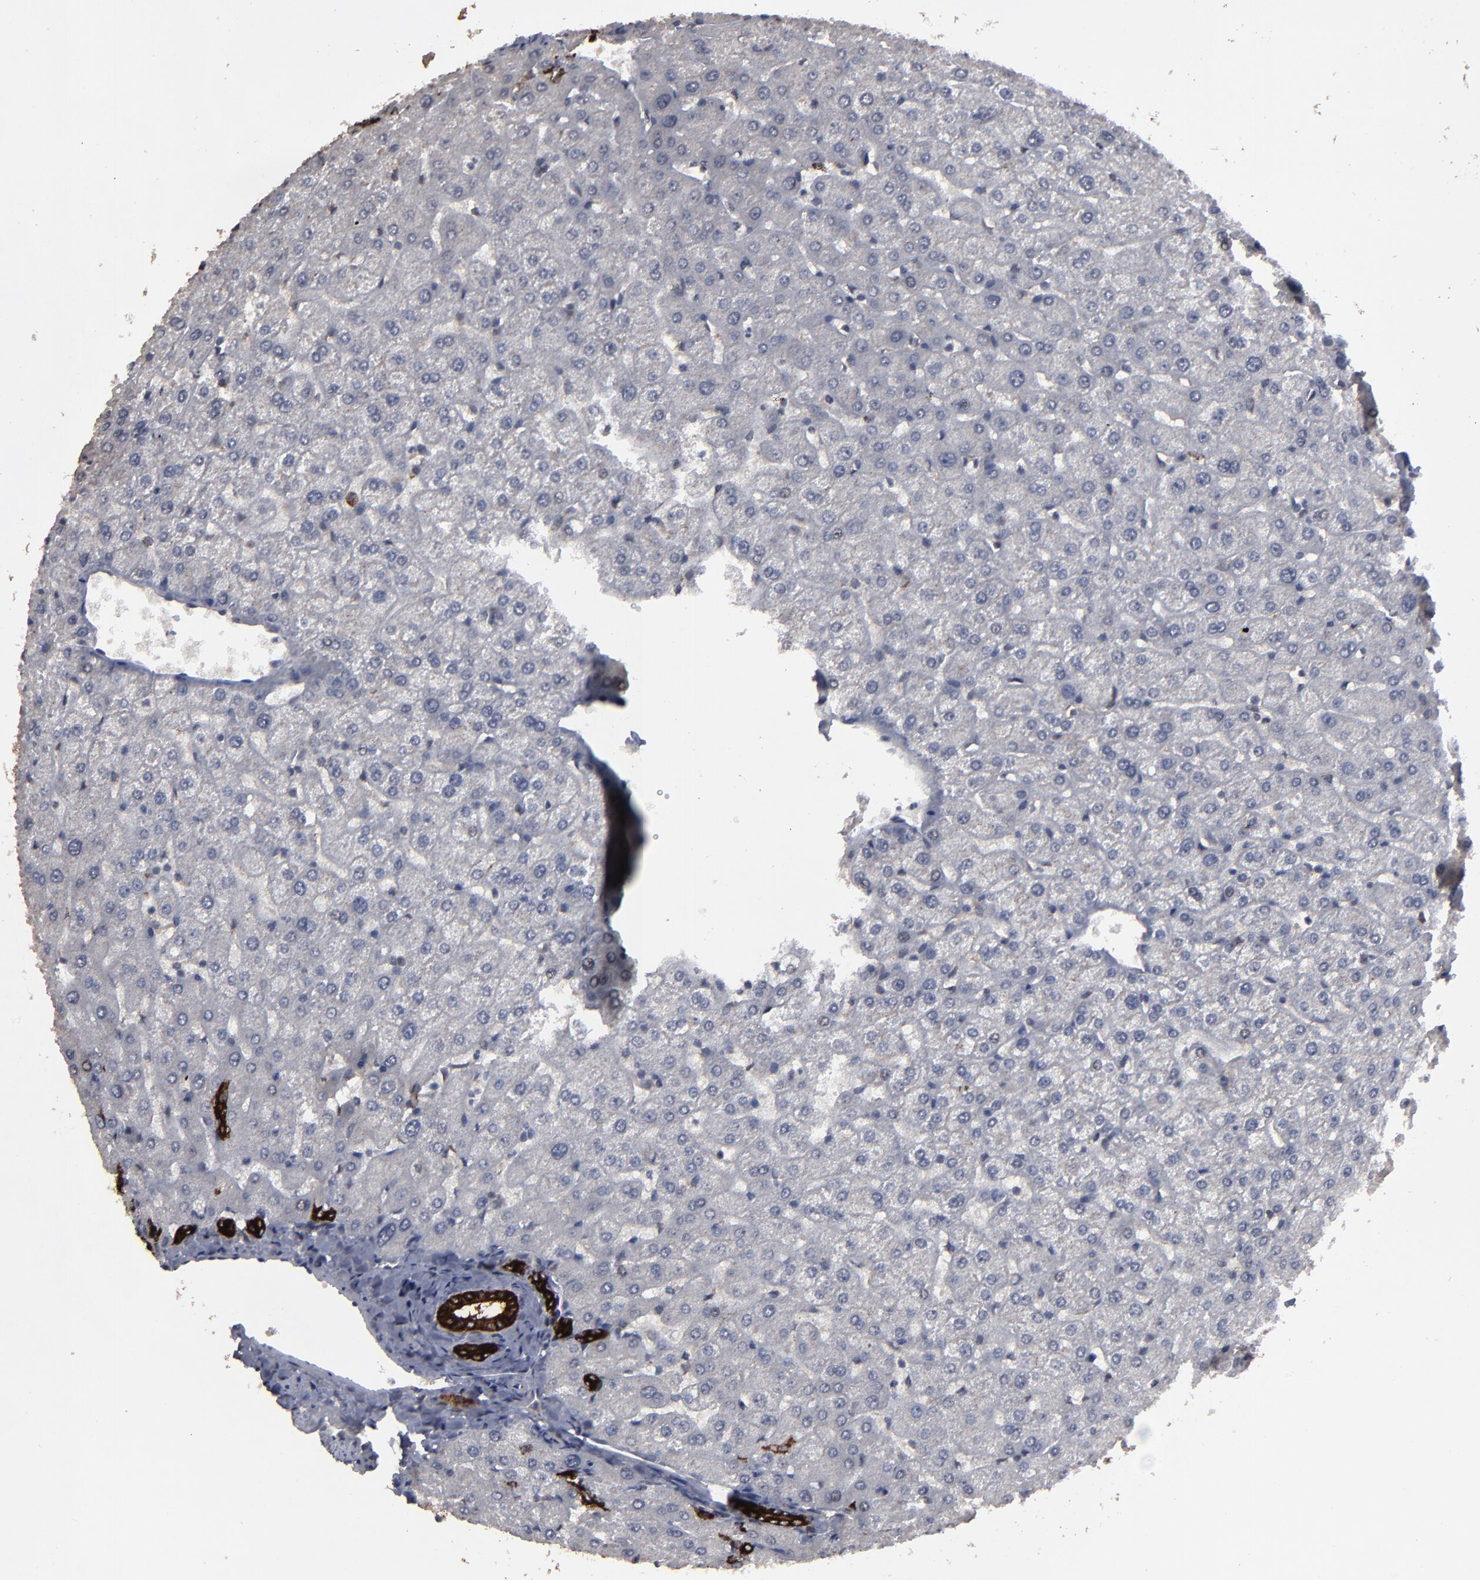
{"staining": {"intensity": "strong", "quantity": ">75%", "location": "cytoplasmic/membranous"}, "tissue": "liver", "cell_type": "Cholangiocytes", "image_type": "normal", "snomed": [{"axis": "morphology", "description": "Normal tissue, NOS"}, {"axis": "morphology", "description": "Fibrosis, NOS"}, {"axis": "topography", "description": "Liver"}], "caption": "Benign liver exhibits strong cytoplasmic/membranous staining in approximately >75% of cholangiocytes.", "gene": "SLC22A17", "patient": {"sex": "female", "age": 29}}